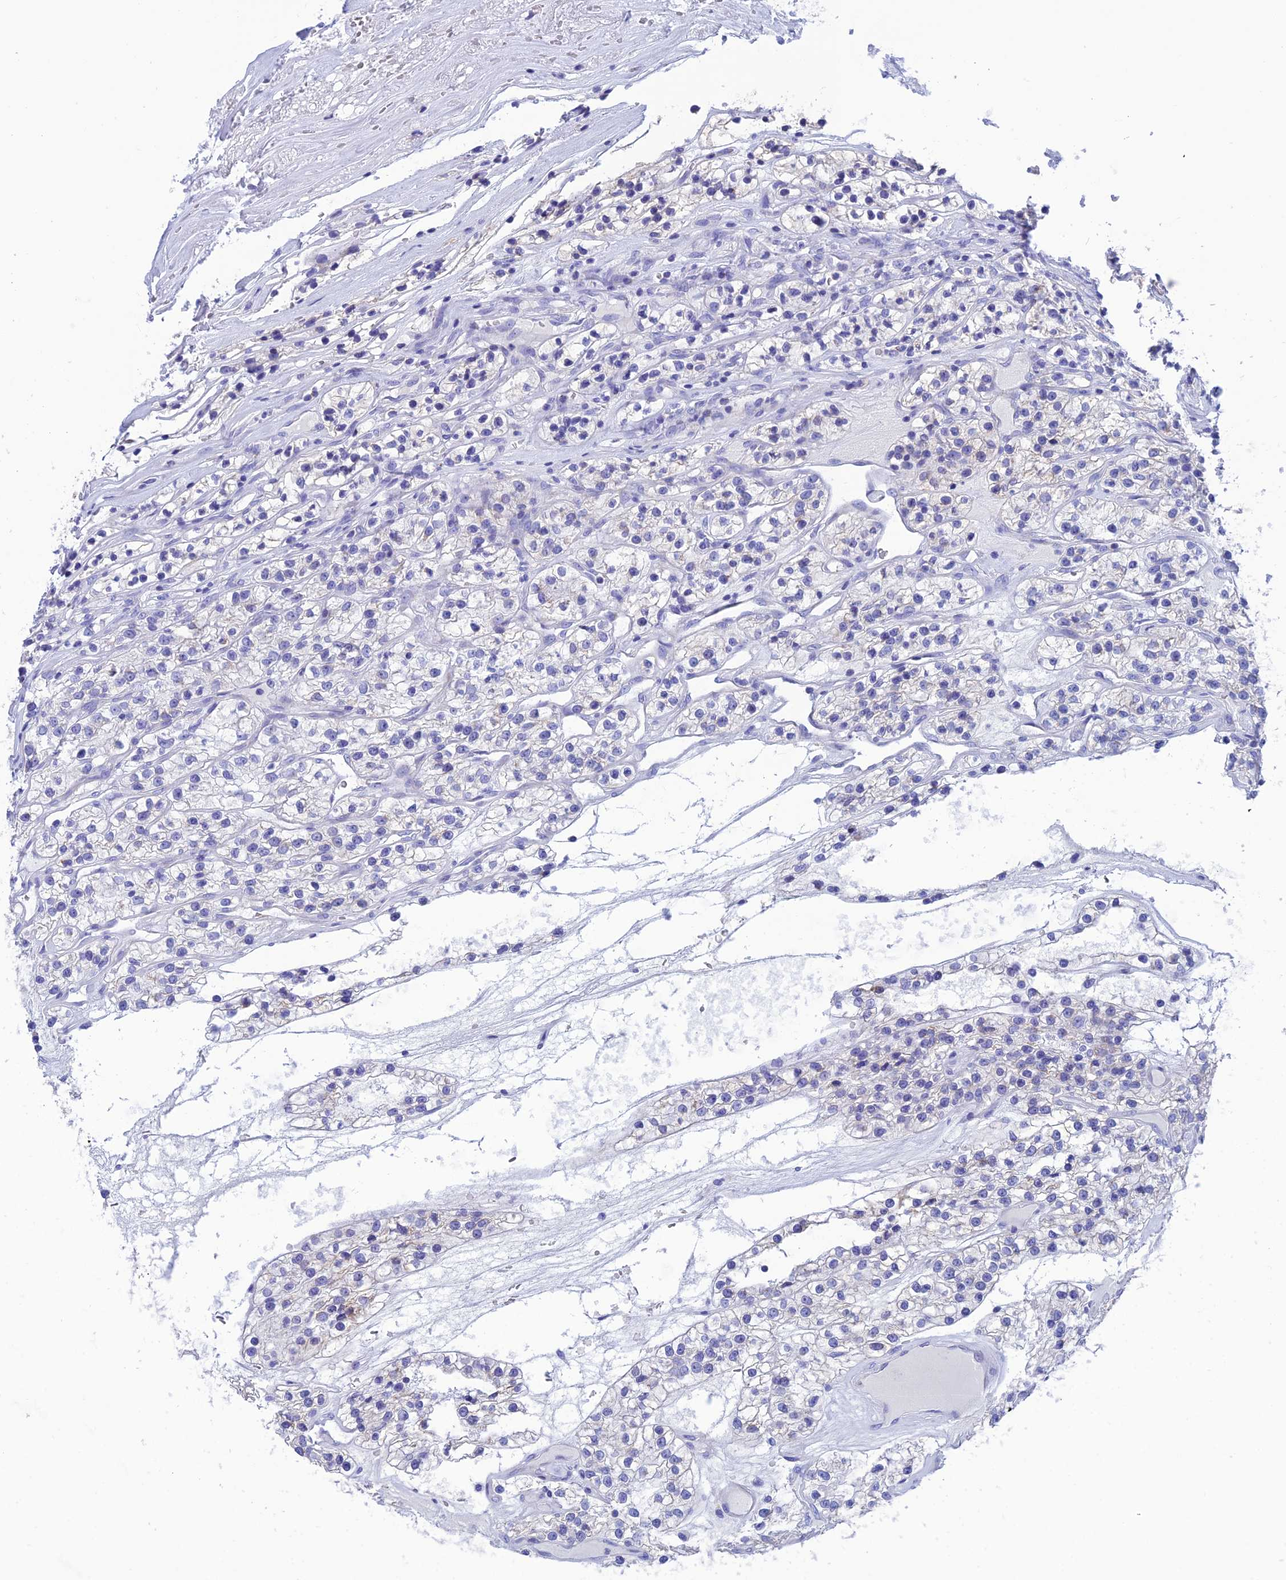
{"staining": {"intensity": "negative", "quantity": "none", "location": "none"}, "tissue": "renal cancer", "cell_type": "Tumor cells", "image_type": "cancer", "snomed": [{"axis": "morphology", "description": "Adenocarcinoma, NOS"}, {"axis": "topography", "description": "Kidney"}], "caption": "This is an immunohistochemistry photomicrograph of human renal adenocarcinoma. There is no positivity in tumor cells.", "gene": "NXPE4", "patient": {"sex": "female", "age": 57}}